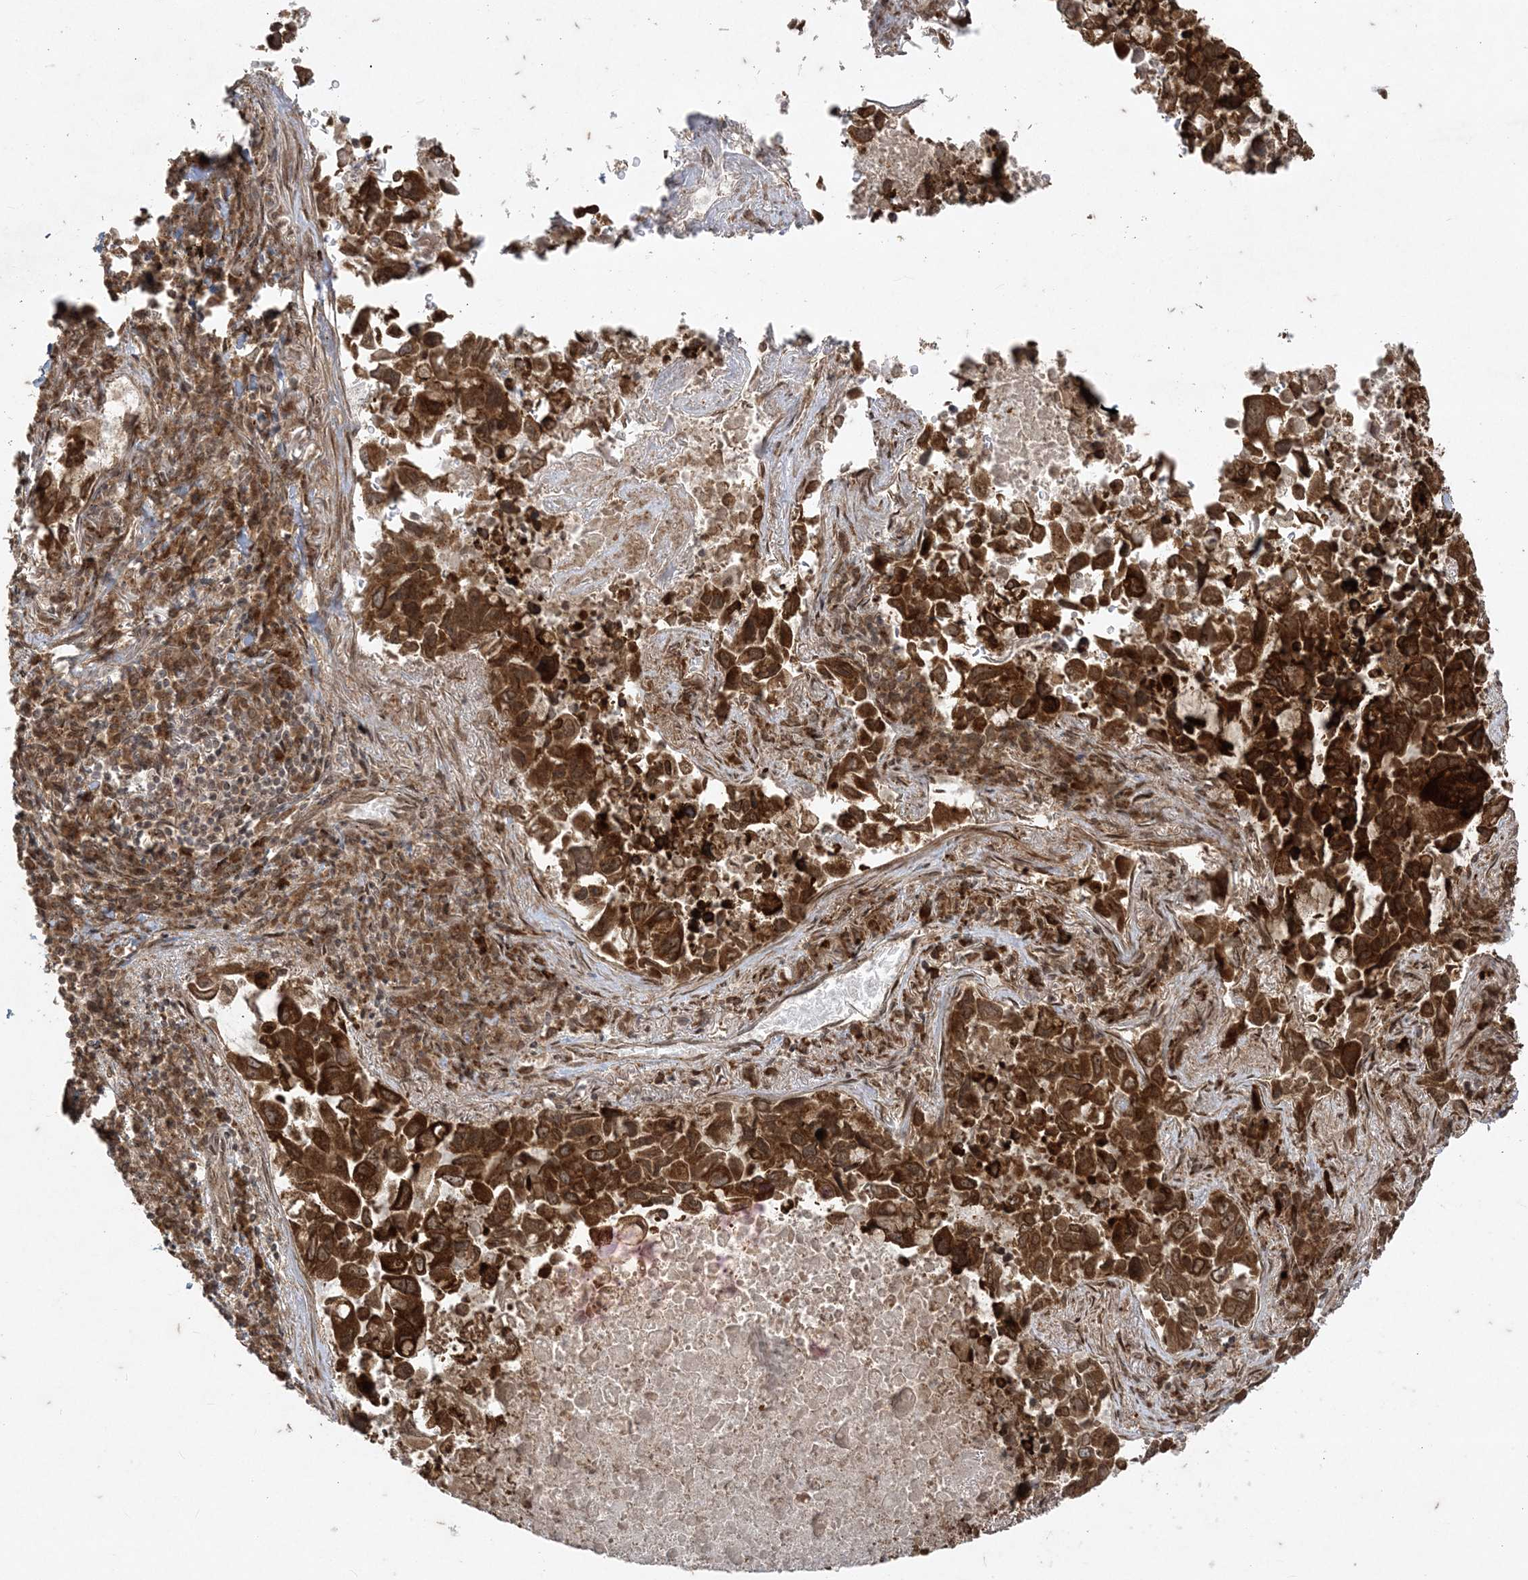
{"staining": {"intensity": "strong", "quantity": ">75%", "location": "cytoplasmic/membranous,nuclear"}, "tissue": "lung cancer", "cell_type": "Tumor cells", "image_type": "cancer", "snomed": [{"axis": "morphology", "description": "Adenocarcinoma, NOS"}, {"axis": "topography", "description": "Lung"}], "caption": "The photomicrograph reveals a brown stain indicating the presence of a protein in the cytoplasmic/membranous and nuclear of tumor cells in lung cancer.", "gene": "RRAS", "patient": {"sex": "male", "age": 64}}